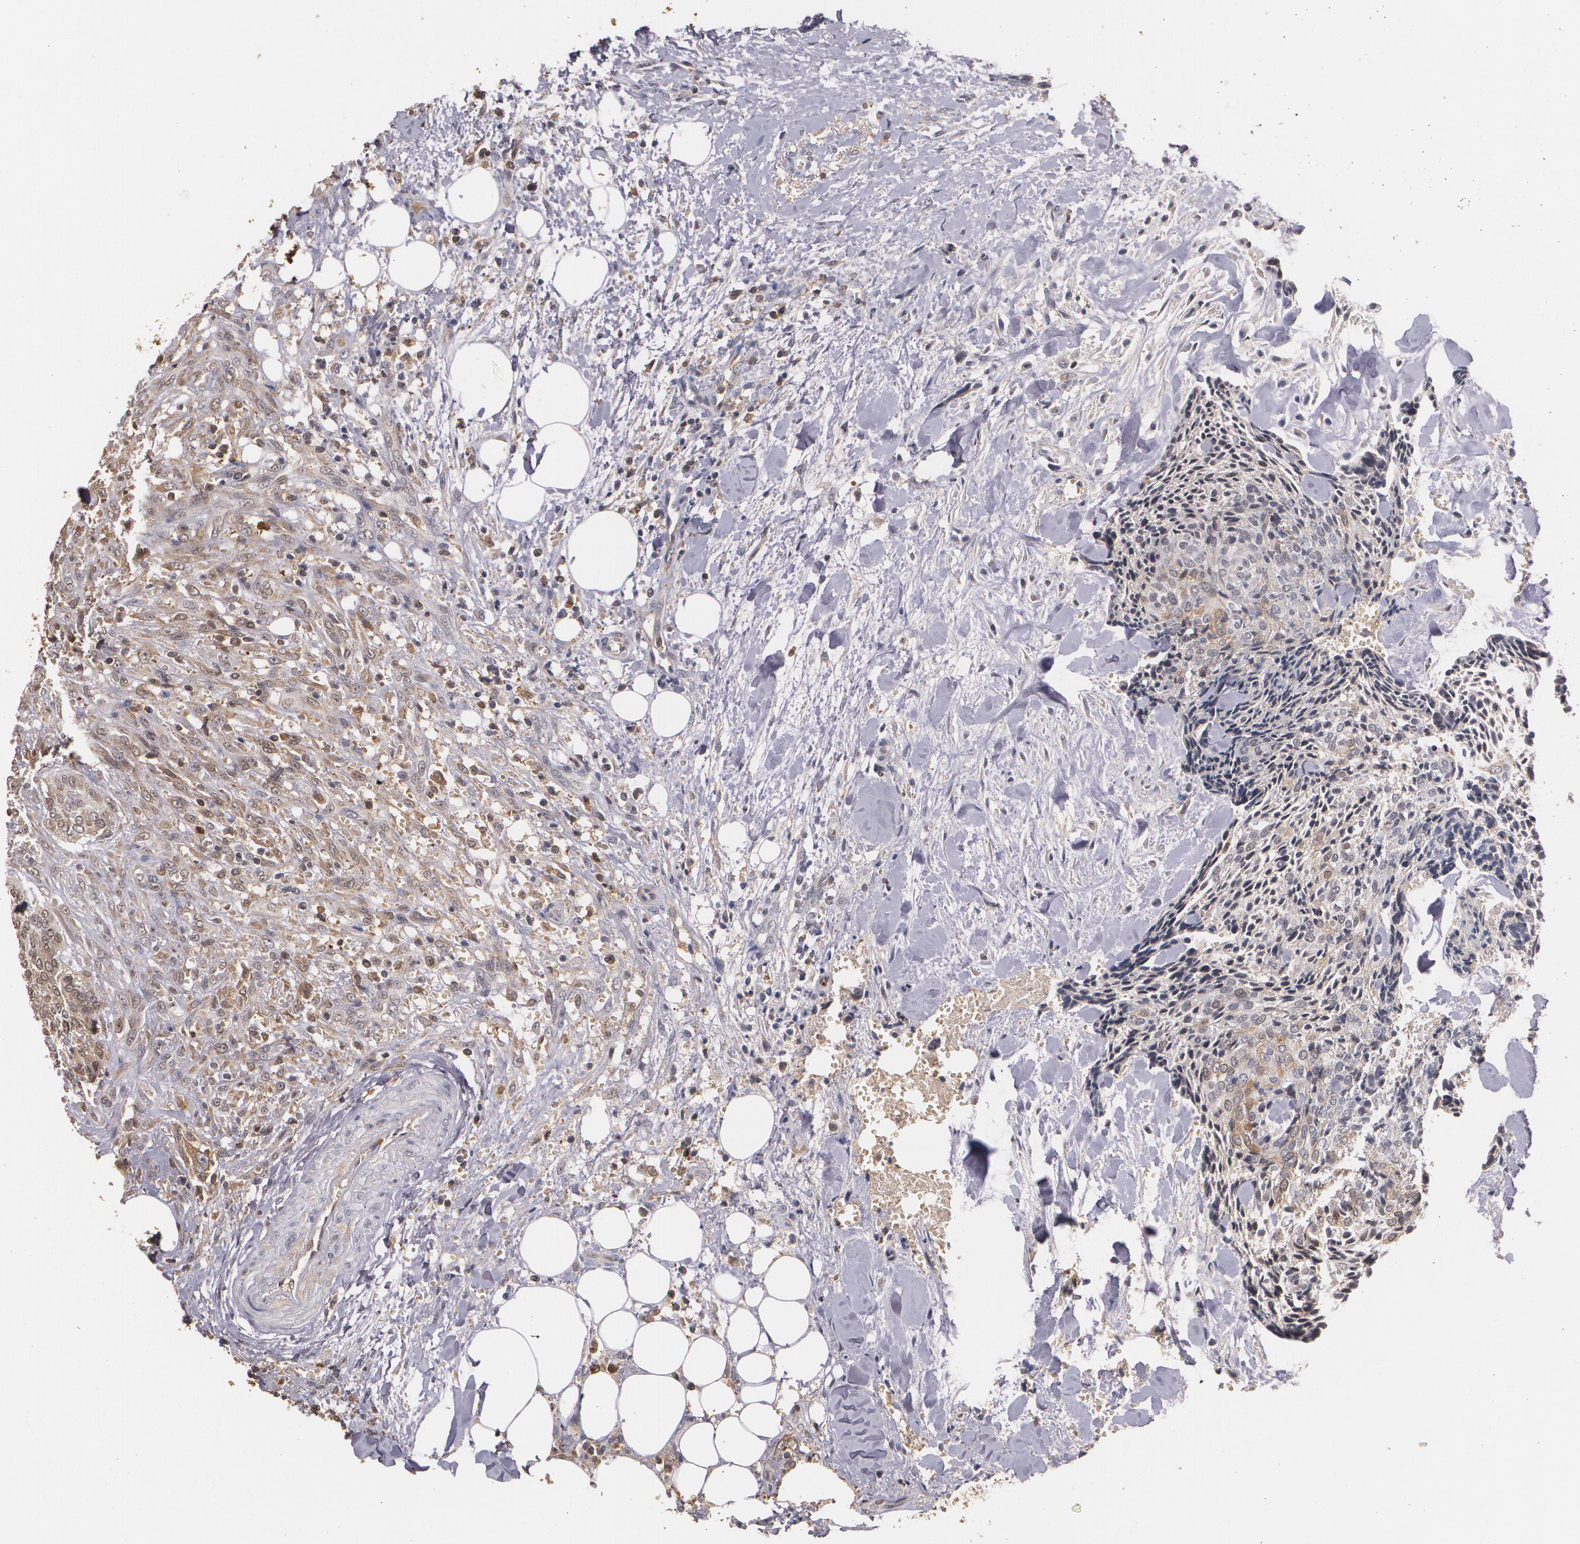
{"staining": {"intensity": "moderate", "quantity": ">75%", "location": "cytoplasmic/membranous"}, "tissue": "head and neck cancer", "cell_type": "Tumor cells", "image_type": "cancer", "snomed": [{"axis": "morphology", "description": "Squamous cell carcinoma, NOS"}, {"axis": "topography", "description": "Salivary gland"}, {"axis": "topography", "description": "Head-Neck"}], "caption": "The micrograph demonstrates staining of head and neck cancer (squamous cell carcinoma), revealing moderate cytoplasmic/membranous protein positivity (brown color) within tumor cells. Nuclei are stained in blue.", "gene": "PTS", "patient": {"sex": "male", "age": 70}}